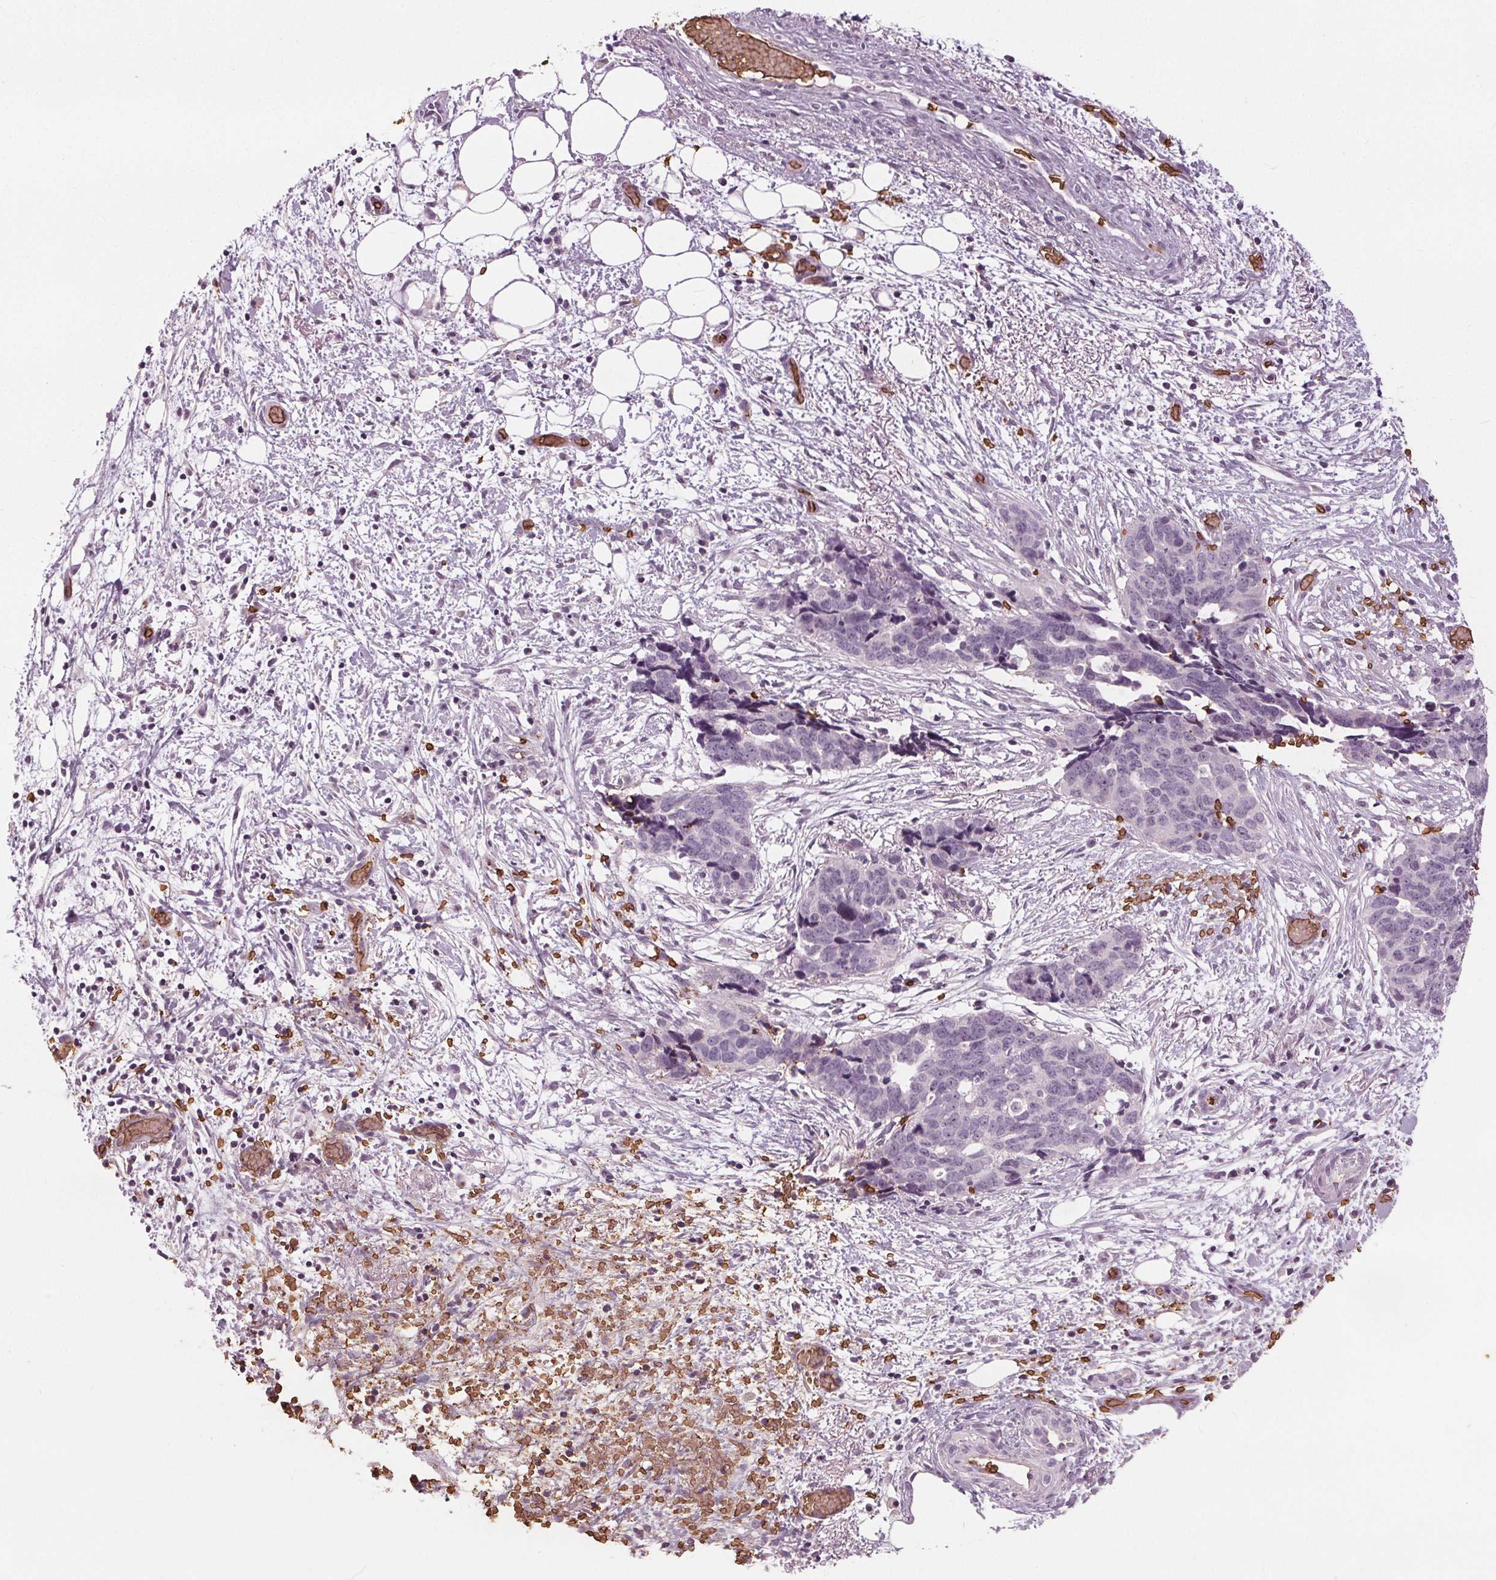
{"staining": {"intensity": "negative", "quantity": "none", "location": "none"}, "tissue": "ovarian cancer", "cell_type": "Tumor cells", "image_type": "cancer", "snomed": [{"axis": "morphology", "description": "Cystadenocarcinoma, serous, NOS"}, {"axis": "topography", "description": "Ovary"}], "caption": "IHC of human serous cystadenocarcinoma (ovarian) demonstrates no positivity in tumor cells. (Brightfield microscopy of DAB (3,3'-diaminobenzidine) IHC at high magnification).", "gene": "SLC4A1", "patient": {"sex": "female", "age": 69}}